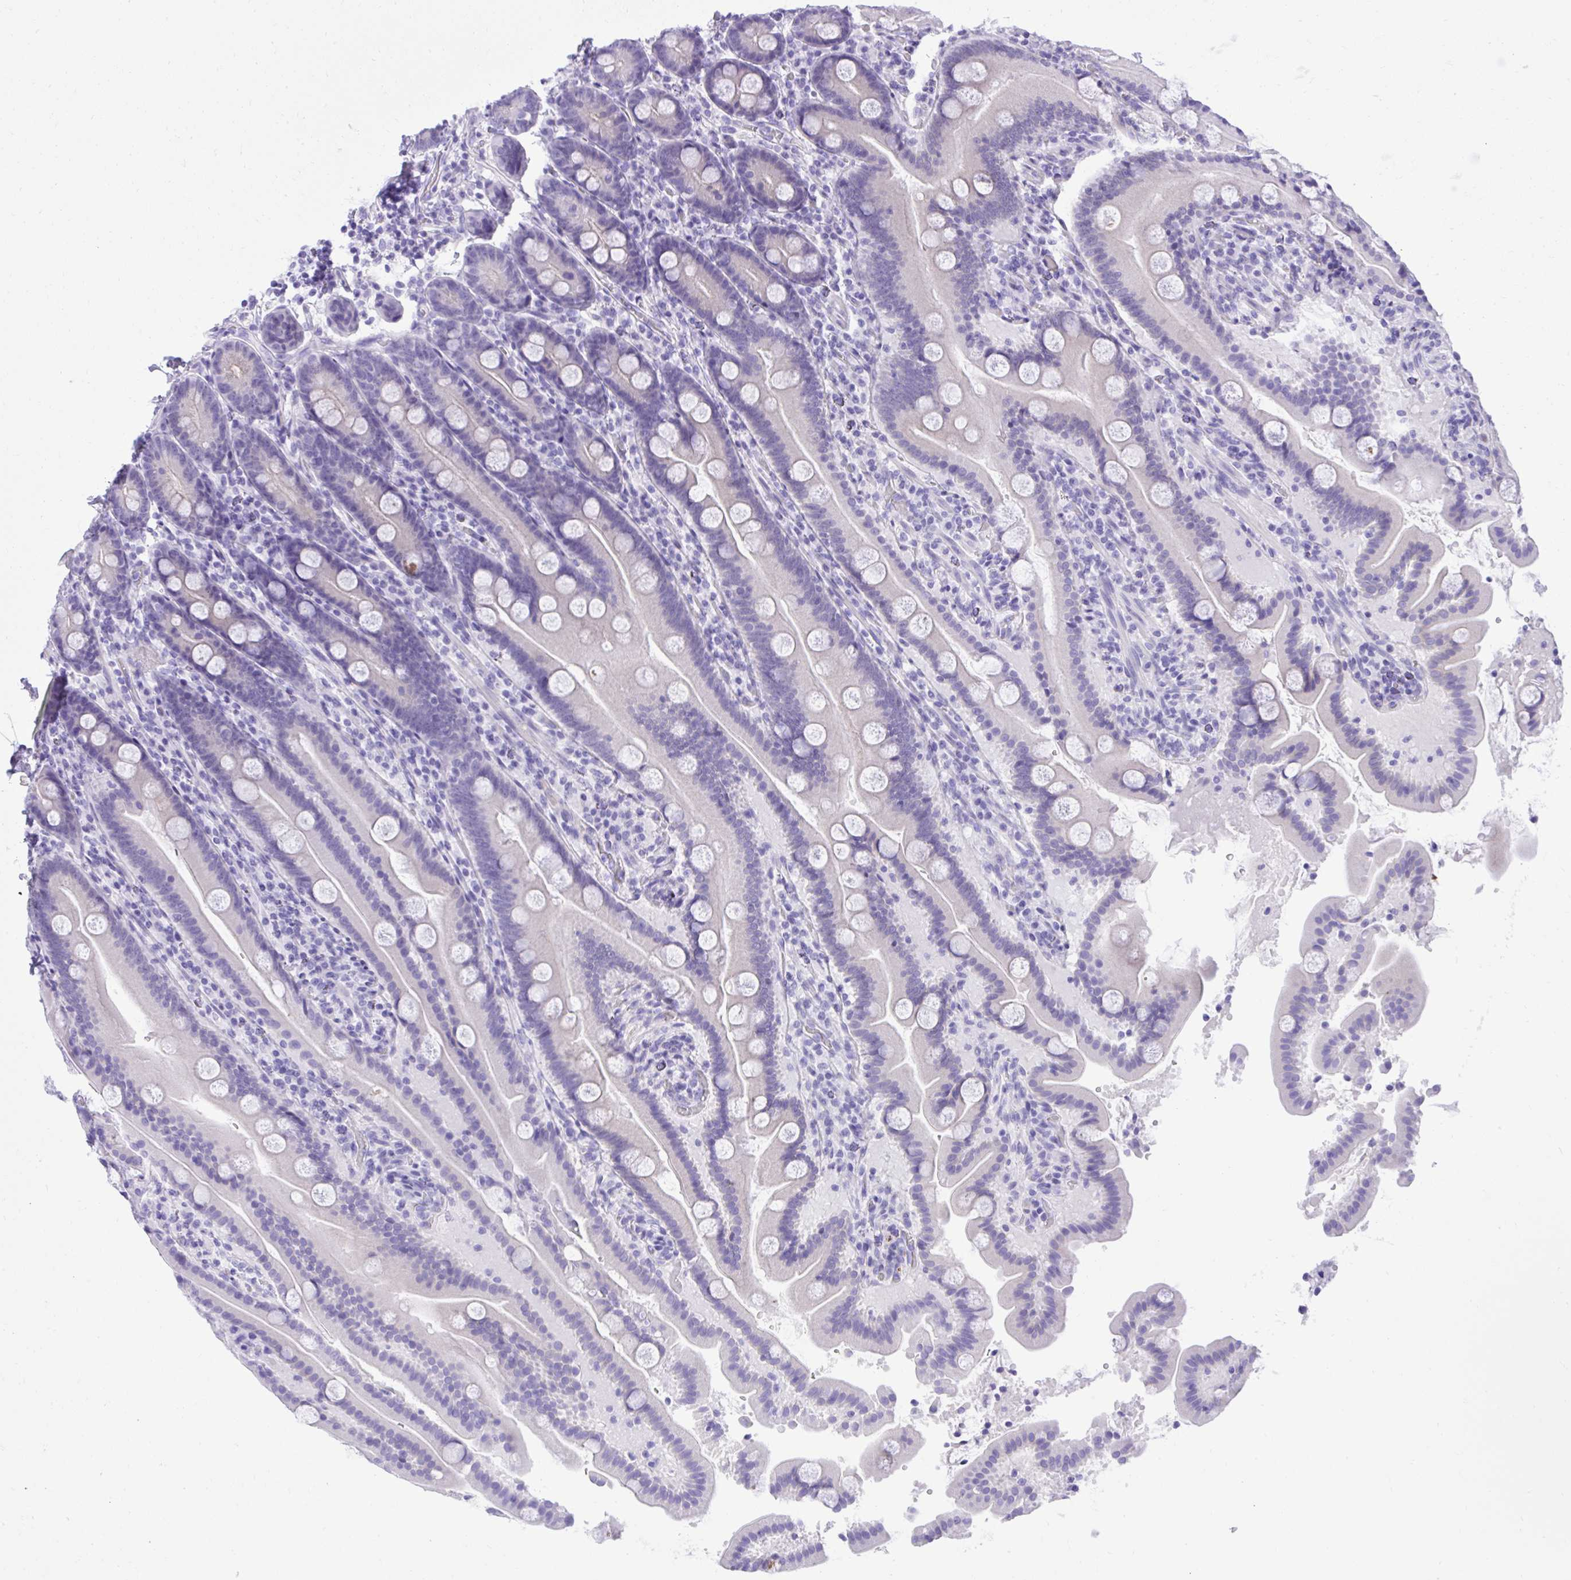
{"staining": {"intensity": "negative", "quantity": "none", "location": "none"}, "tissue": "duodenum", "cell_type": "Glandular cells", "image_type": "normal", "snomed": [{"axis": "morphology", "description": "Normal tissue, NOS"}, {"axis": "topography", "description": "Duodenum"}], "caption": "A high-resolution photomicrograph shows IHC staining of benign duodenum, which demonstrates no significant expression in glandular cells.", "gene": "ST6GALNAC3", "patient": {"sex": "male", "age": 55}}